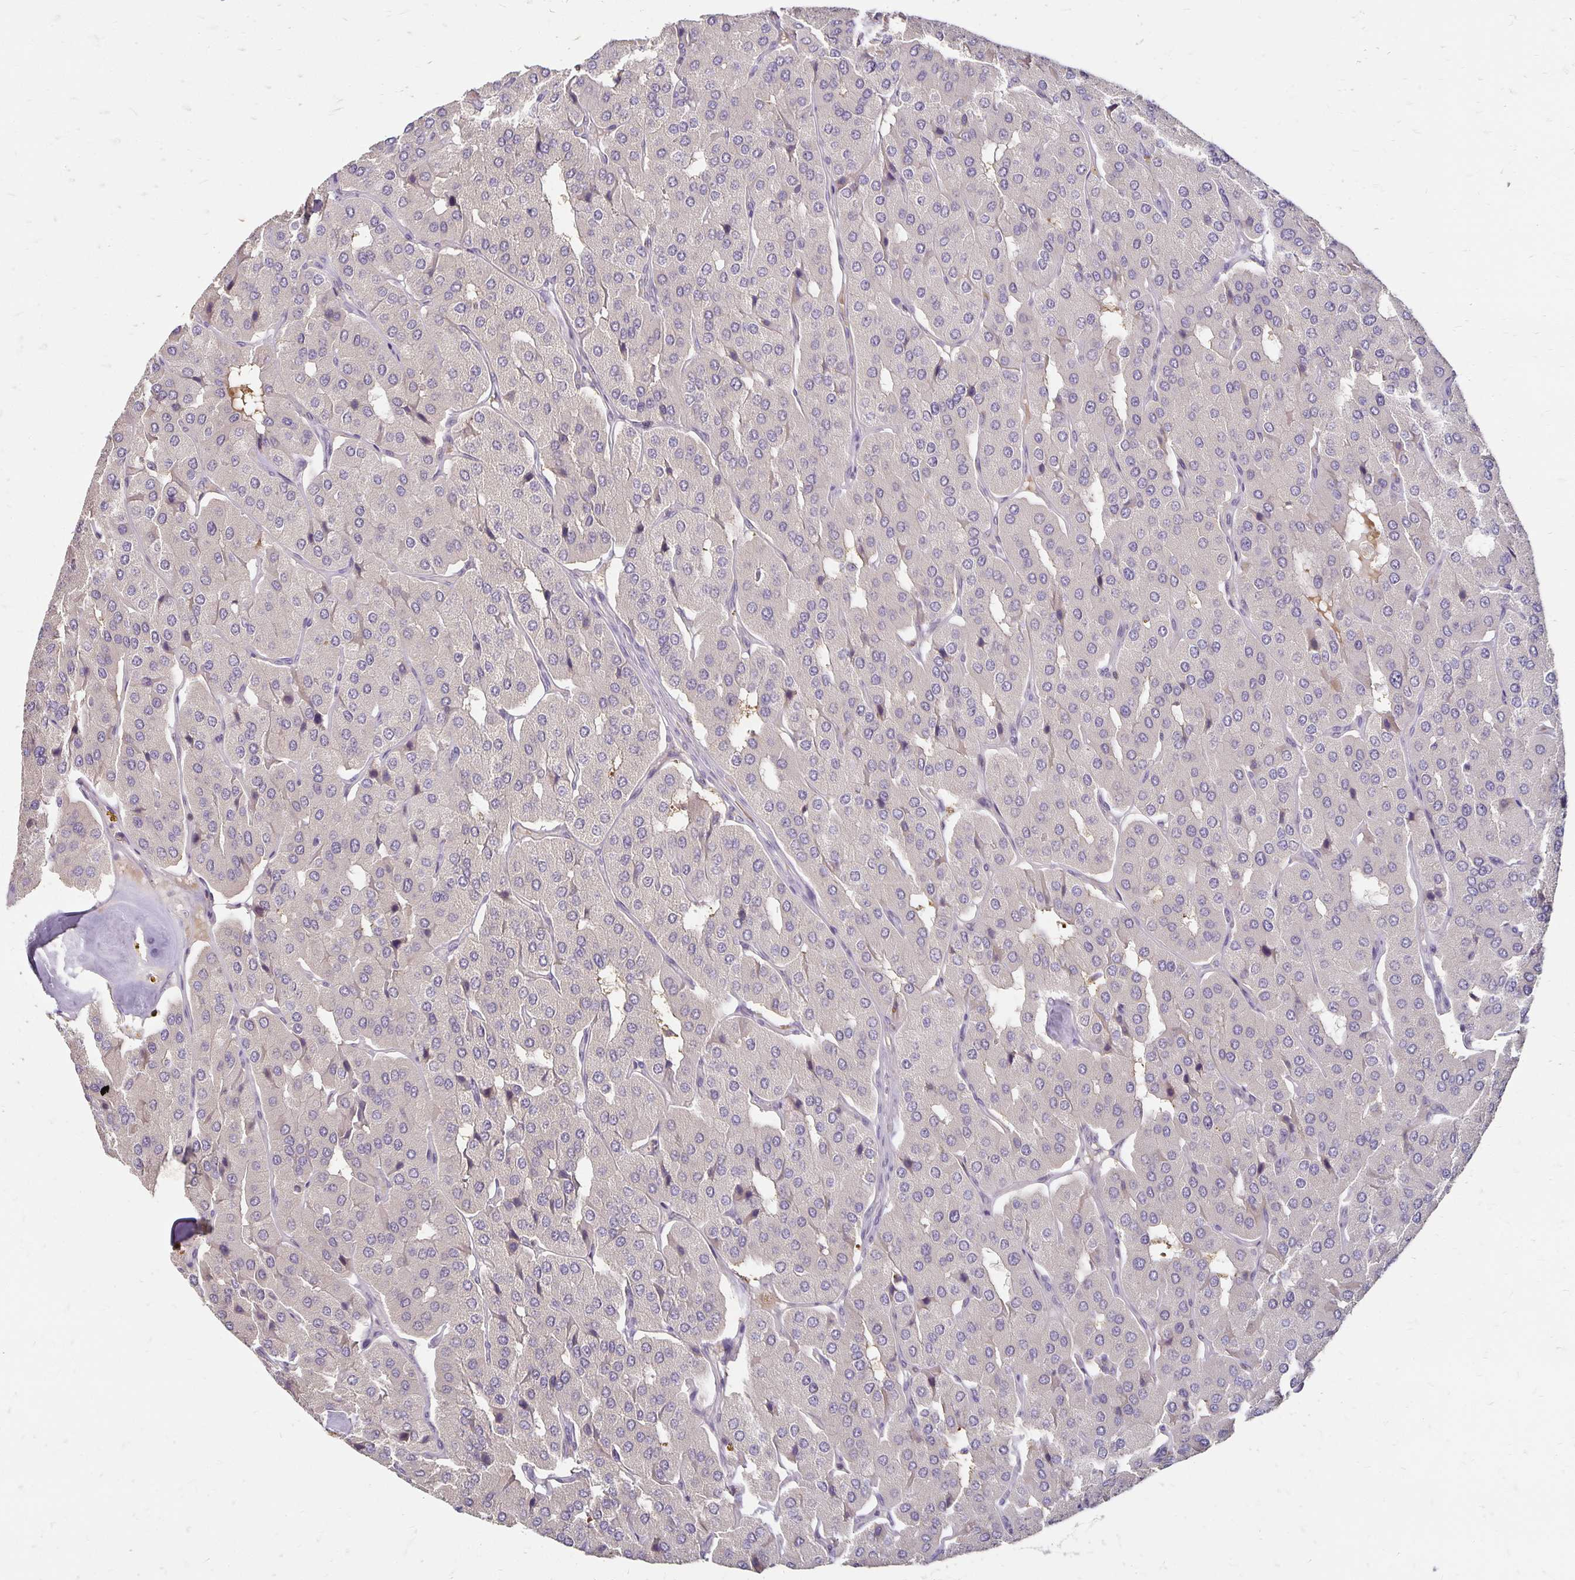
{"staining": {"intensity": "negative", "quantity": "none", "location": "none"}, "tissue": "parathyroid gland", "cell_type": "Glandular cells", "image_type": "normal", "snomed": [{"axis": "morphology", "description": "Normal tissue, NOS"}, {"axis": "morphology", "description": "Adenoma, NOS"}, {"axis": "topography", "description": "Parathyroid gland"}], "caption": "This is a micrograph of IHC staining of unremarkable parathyroid gland, which shows no positivity in glandular cells.", "gene": "CST6", "patient": {"sex": "female", "age": 86}}